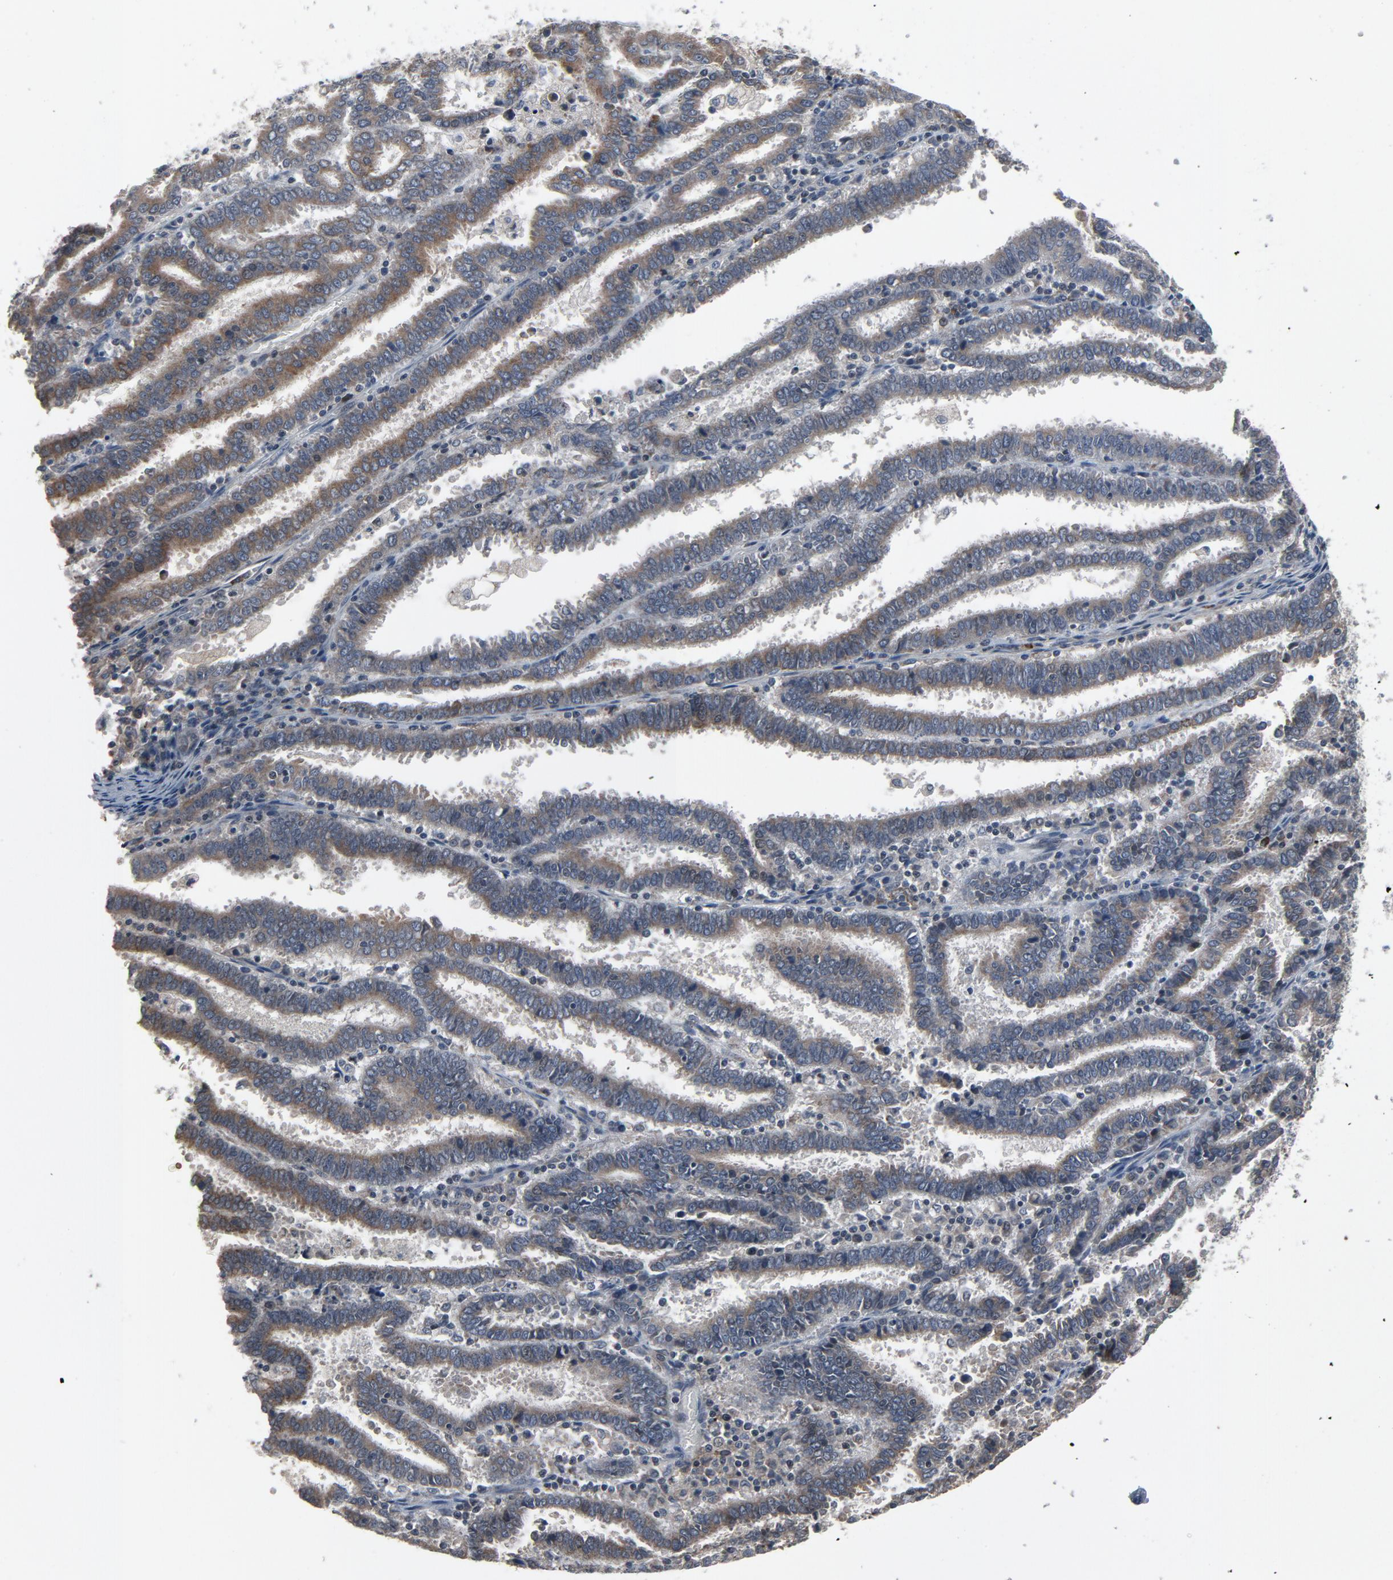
{"staining": {"intensity": "weak", "quantity": ">75%", "location": "cytoplasmic/membranous"}, "tissue": "endometrial cancer", "cell_type": "Tumor cells", "image_type": "cancer", "snomed": [{"axis": "morphology", "description": "Adenocarcinoma, NOS"}, {"axis": "topography", "description": "Uterus"}], "caption": "High-magnification brightfield microscopy of endometrial cancer stained with DAB (brown) and counterstained with hematoxylin (blue). tumor cells exhibit weak cytoplasmic/membranous positivity is seen in approximately>75% of cells.", "gene": "PDZD4", "patient": {"sex": "female", "age": 83}}